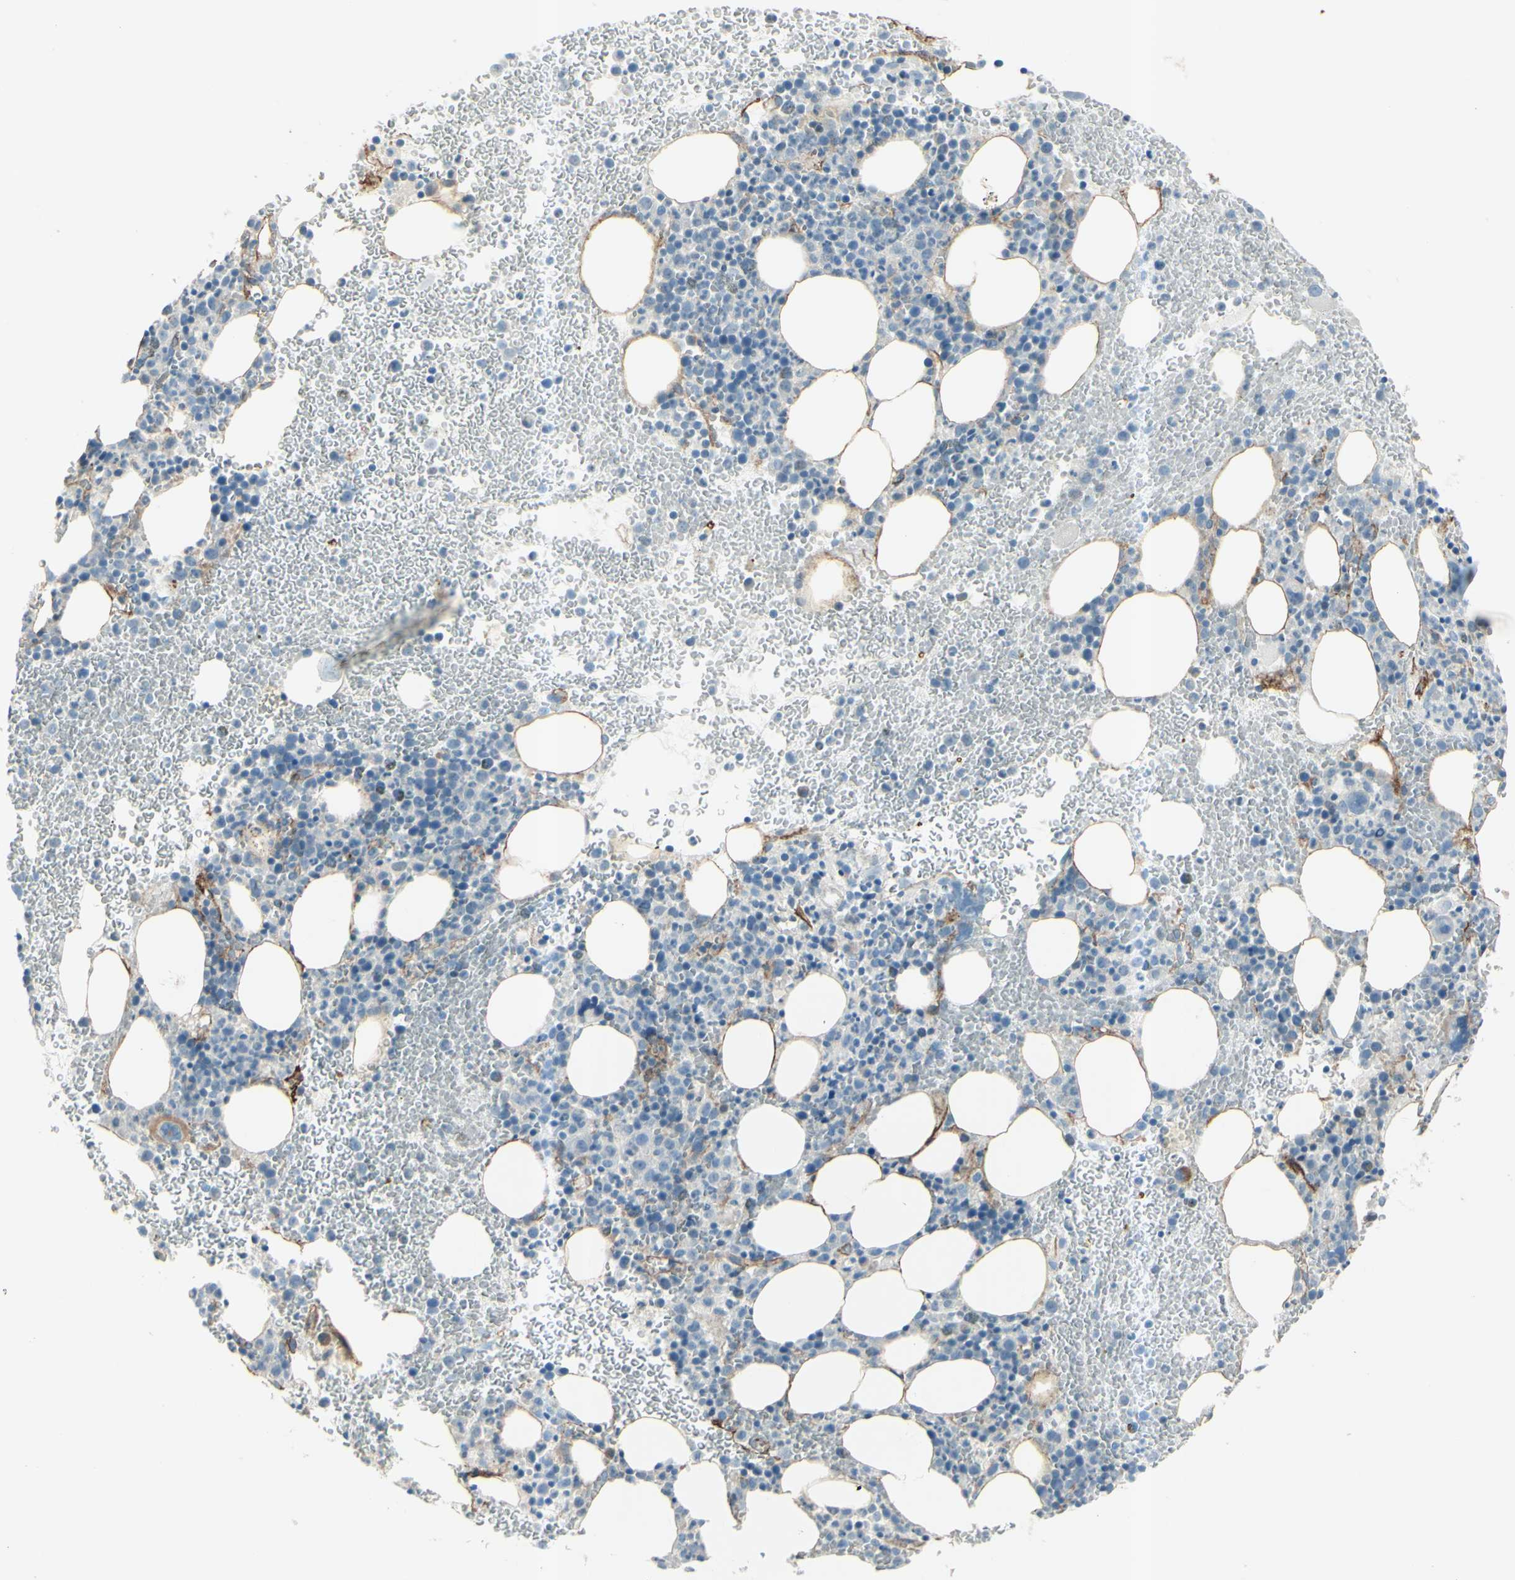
{"staining": {"intensity": "negative", "quantity": "none", "location": "none"}, "tissue": "bone marrow", "cell_type": "Hematopoietic cells", "image_type": "normal", "snomed": [{"axis": "morphology", "description": "Normal tissue, NOS"}, {"axis": "morphology", "description": "Inflammation, NOS"}, {"axis": "topography", "description": "Bone marrow"}], "caption": "Immunohistochemistry photomicrograph of unremarkable bone marrow: human bone marrow stained with DAB shows no significant protein staining in hematopoietic cells.", "gene": "GPR34", "patient": {"sex": "female", "age": 54}}